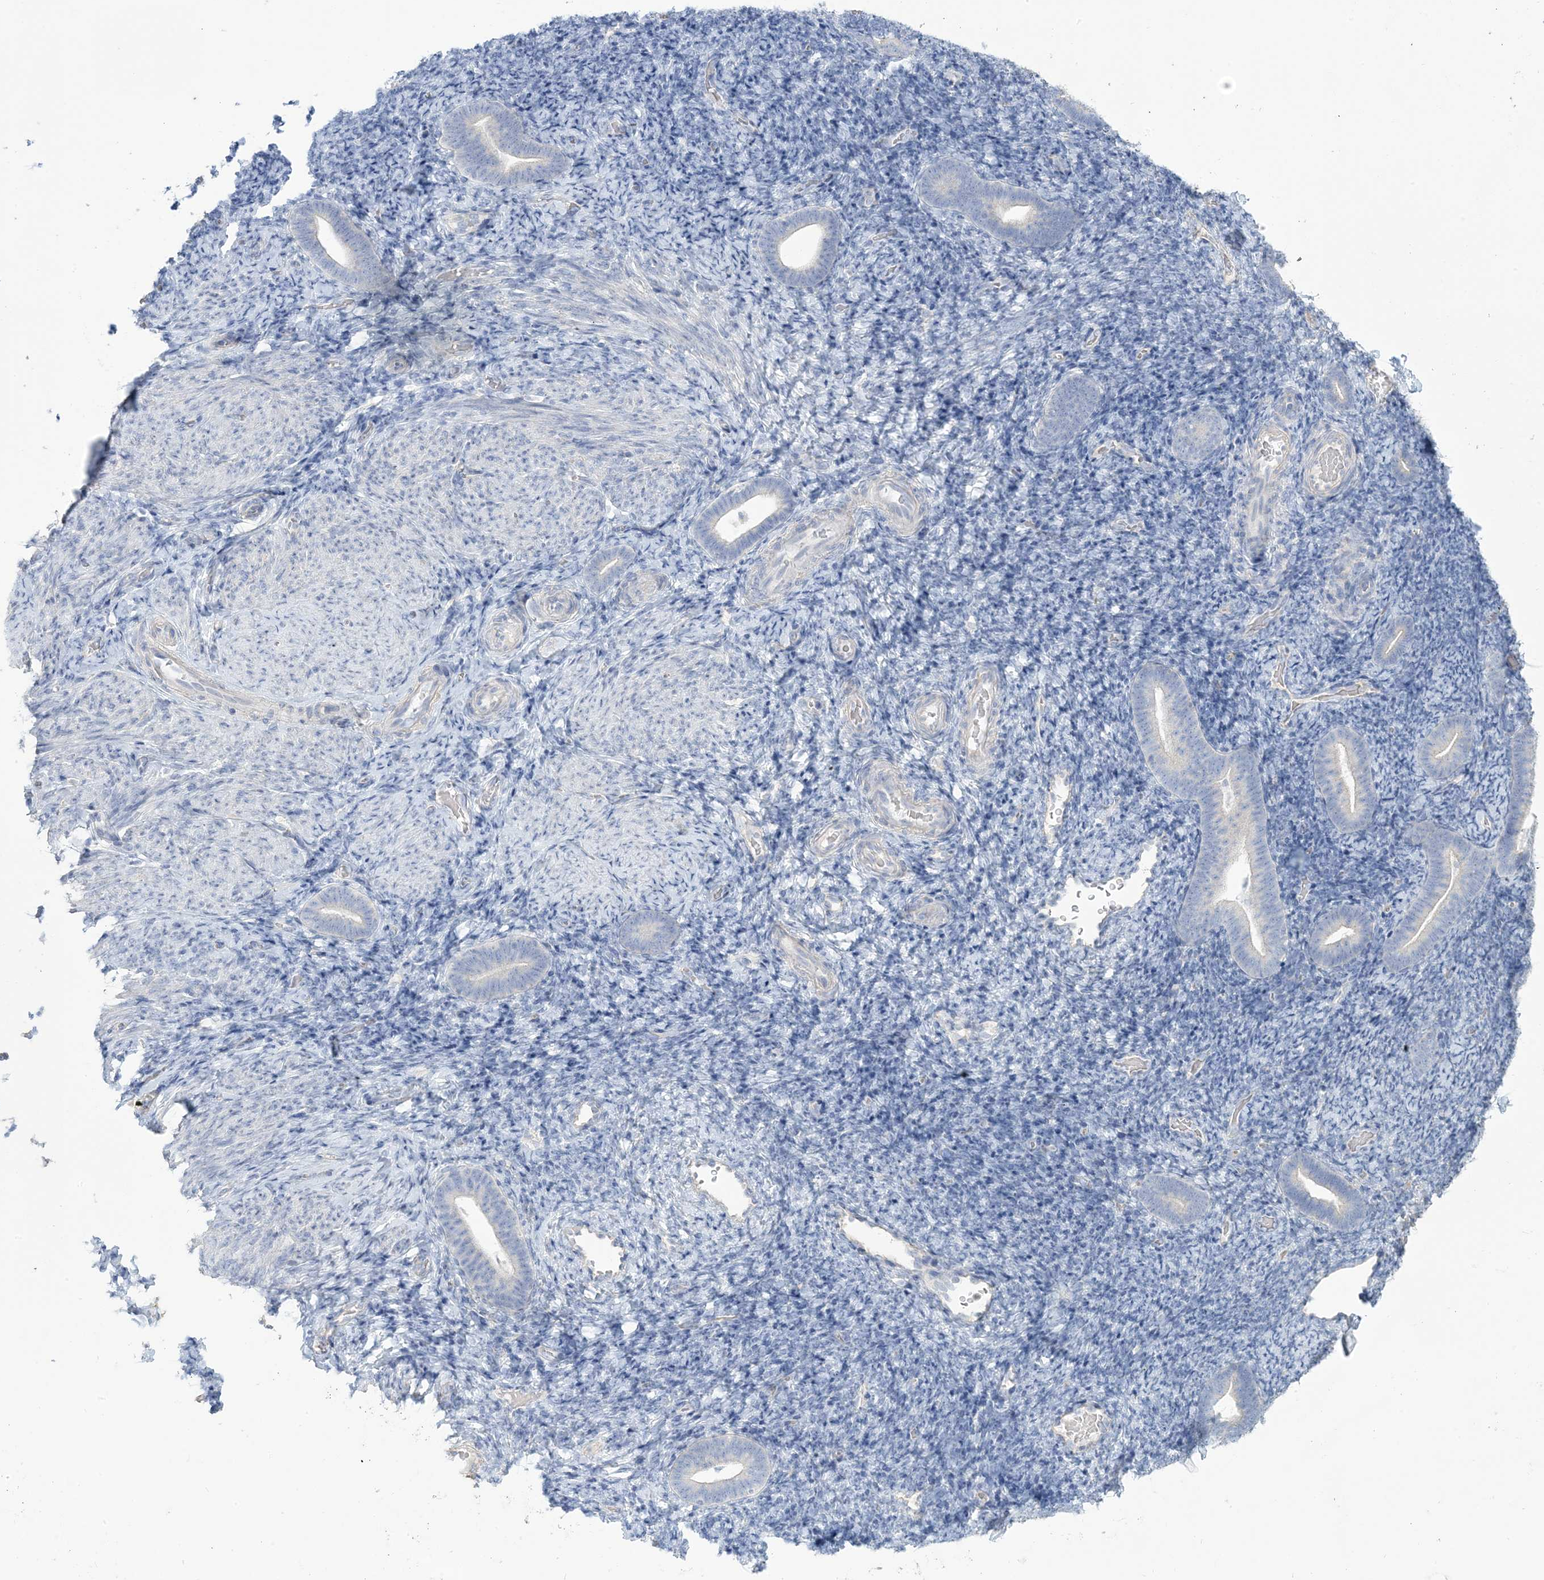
{"staining": {"intensity": "negative", "quantity": "none", "location": "none"}, "tissue": "endometrium", "cell_type": "Cells in endometrial stroma", "image_type": "normal", "snomed": [{"axis": "morphology", "description": "Normal tissue, NOS"}, {"axis": "topography", "description": "Endometrium"}], "caption": "Image shows no protein expression in cells in endometrial stroma of normal endometrium. Brightfield microscopy of immunohistochemistry stained with DAB (brown) and hematoxylin (blue), captured at high magnification.", "gene": "MTHFD2L", "patient": {"sex": "female", "age": 51}}